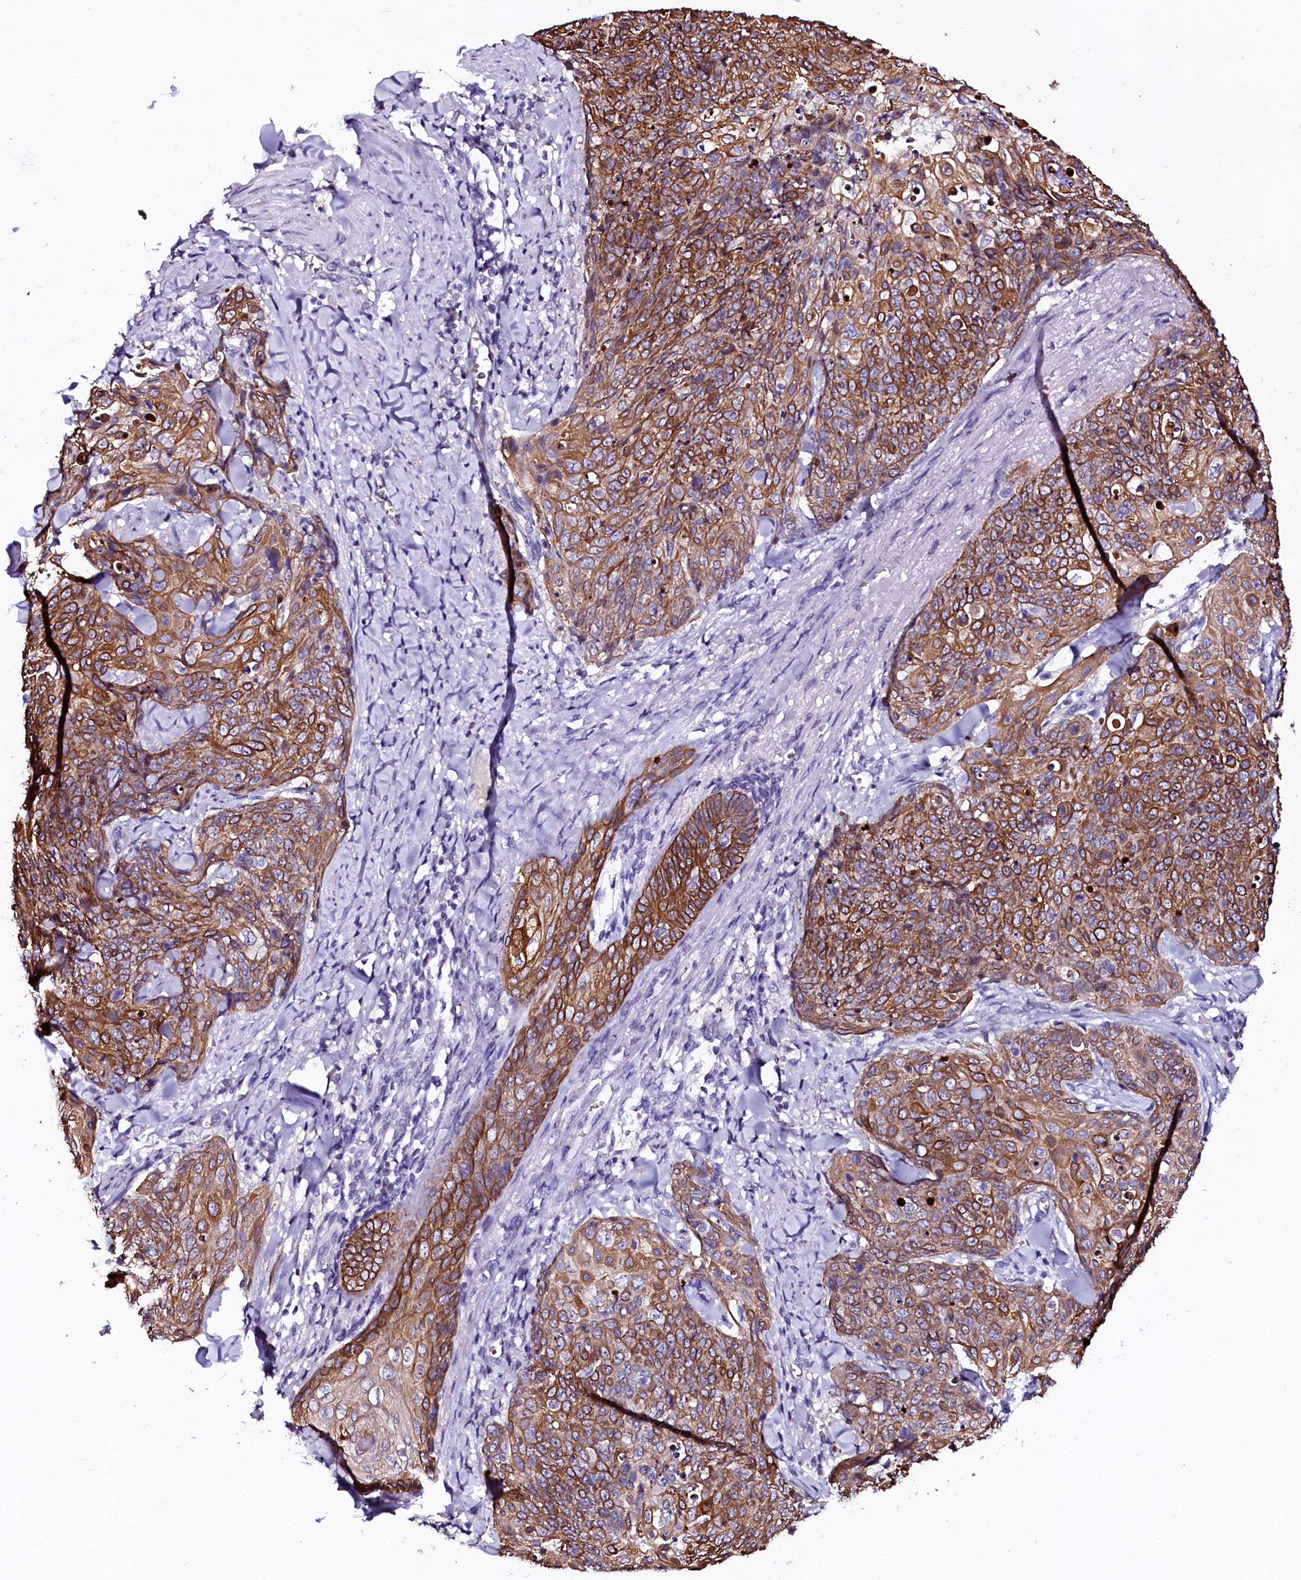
{"staining": {"intensity": "moderate", "quantity": ">75%", "location": "cytoplasmic/membranous"}, "tissue": "skin cancer", "cell_type": "Tumor cells", "image_type": "cancer", "snomed": [{"axis": "morphology", "description": "Squamous cell carcinoma, NOS"}, {"axis": "topography", "description": "Skin"}, {"axis": "topography", "description": "Vulva"}], "caption": "Immunohistochemical staining of skin cancer exhibits medium levels of moderate cytoplasmic/membranous protein positivity in approximately >75% of tumor cells.", "gene": "CTDSPL2", "patient": {"sex": "female", "age": 85}}